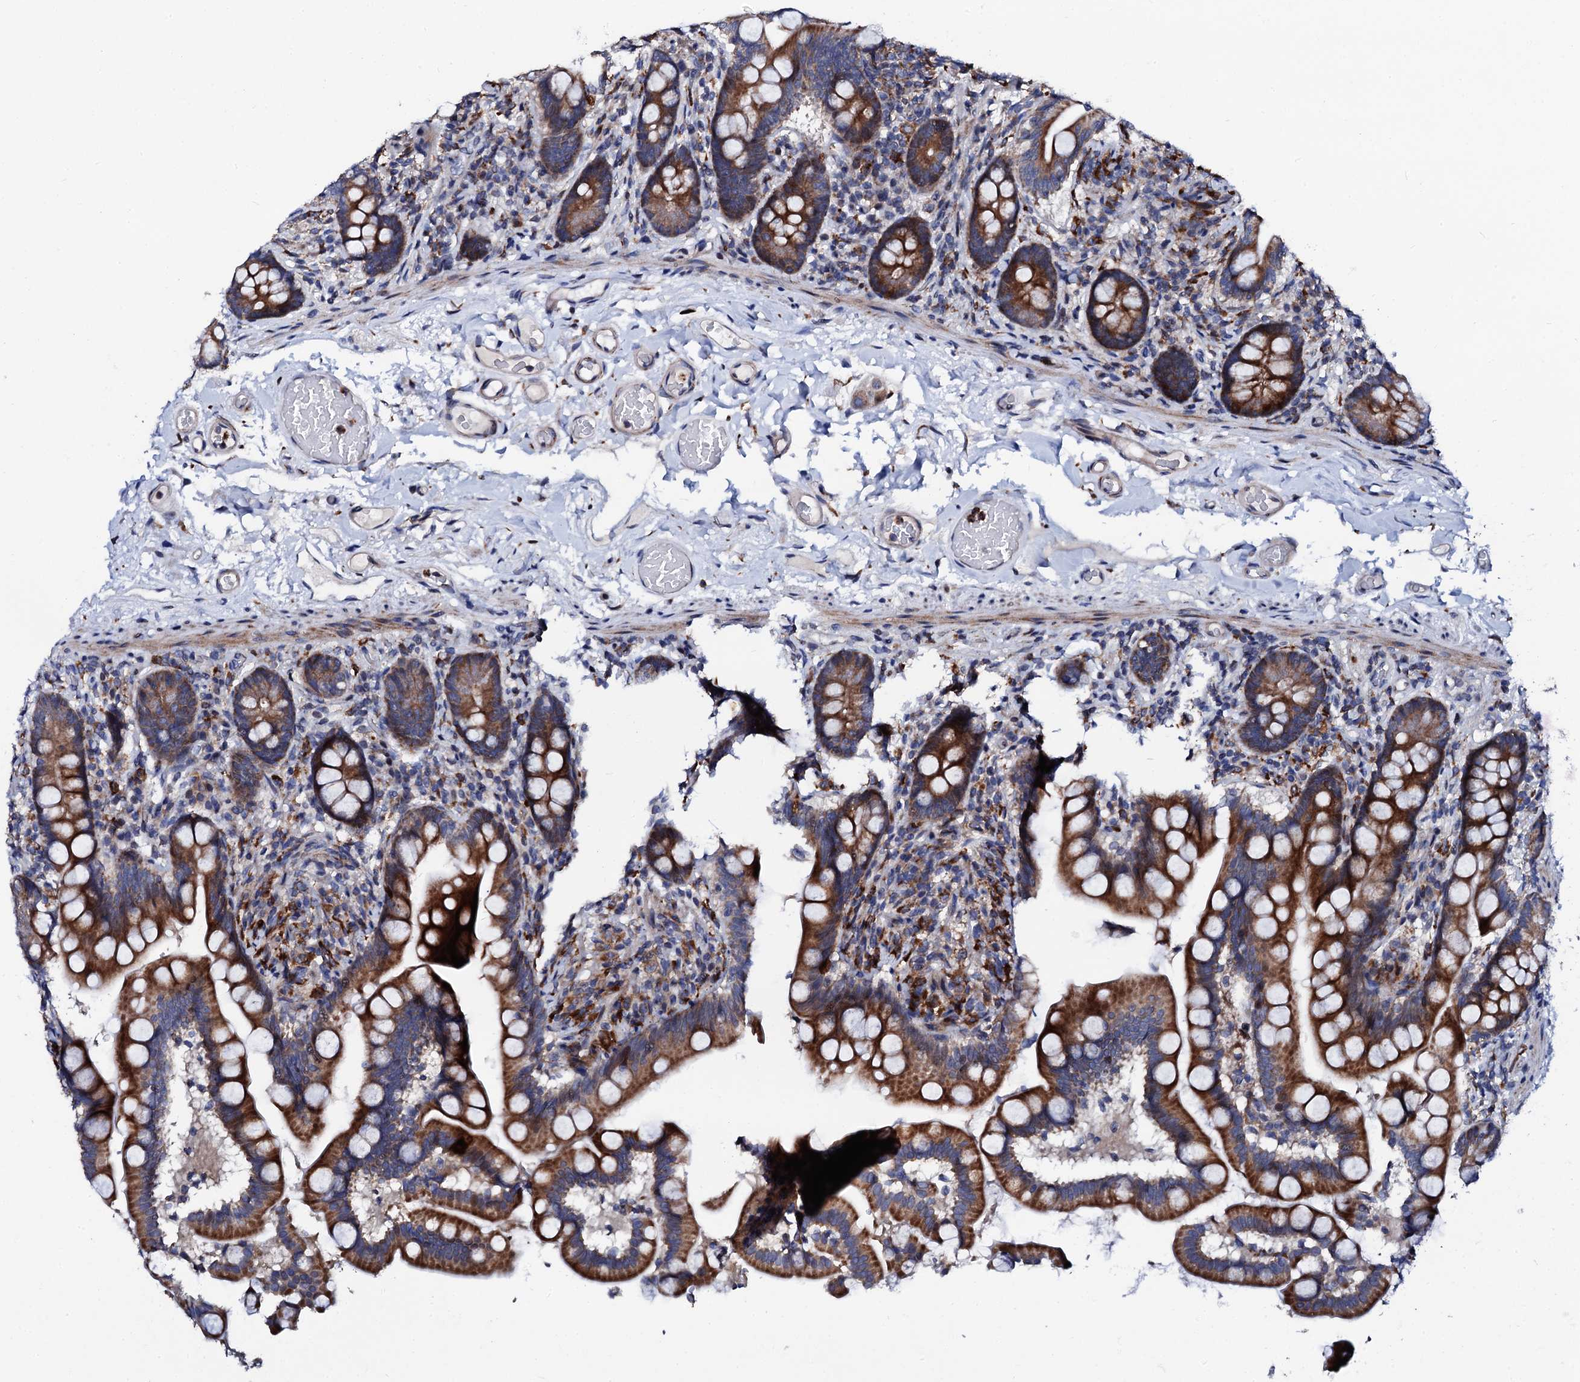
{"staining": {"intensity": "strong", "quantity": ">75%", "location": "cytoplasmic/membranous"}, "tissue": "small intestine", "cell_type": "Glandular cells", "image_type": "normal", "snomed": [{"axis": "morphology", "description": "Normal tissue, NOS"}, {"axis": "topography", "description": "Small intestine"}], "caption": "Protein analysis of unremarkable small intestine shows strong cytoplasmic/membranous staining in about >75% of glandular cells.", "gene": "TCIRG1", "patient": {"sex": "female", "age": 64}}